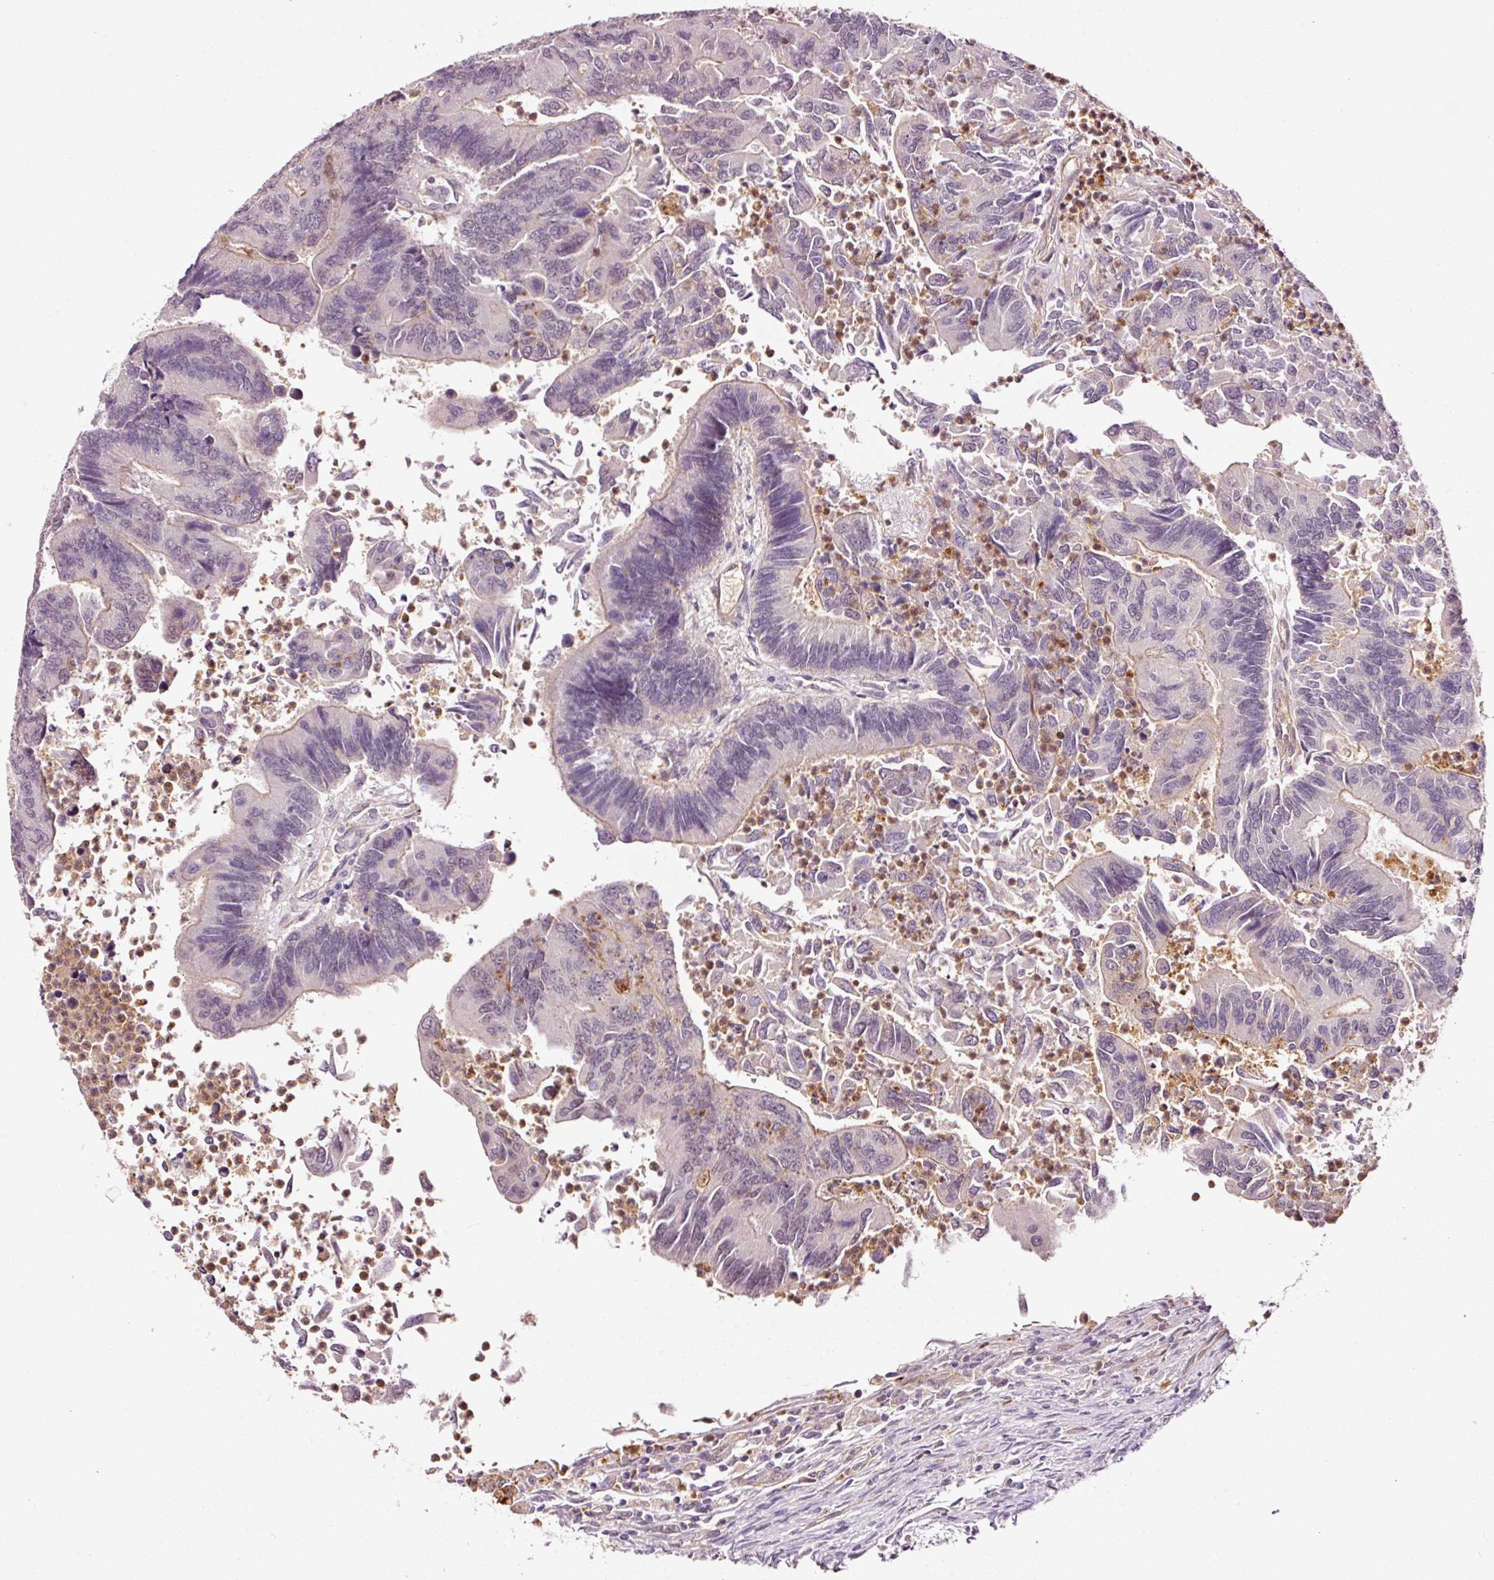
{"staining": {"intensity": "negative", "quantity": "none", "location": "none"}, "tissue": "colorectal cancer", "cell_type": "Tumor cells", "image_type": "cancer", "snomed": [{"axis": "morphology", "description": "Adenocarcinoma, NOS"}, {"axis": "topography", "description": "Colon"}], "caption": "Tumor cells show no significant protein staining in colorectal adenocarcinoma.", "gene": "ABCB4", "patient": {"sex": "female", "age": 67}}